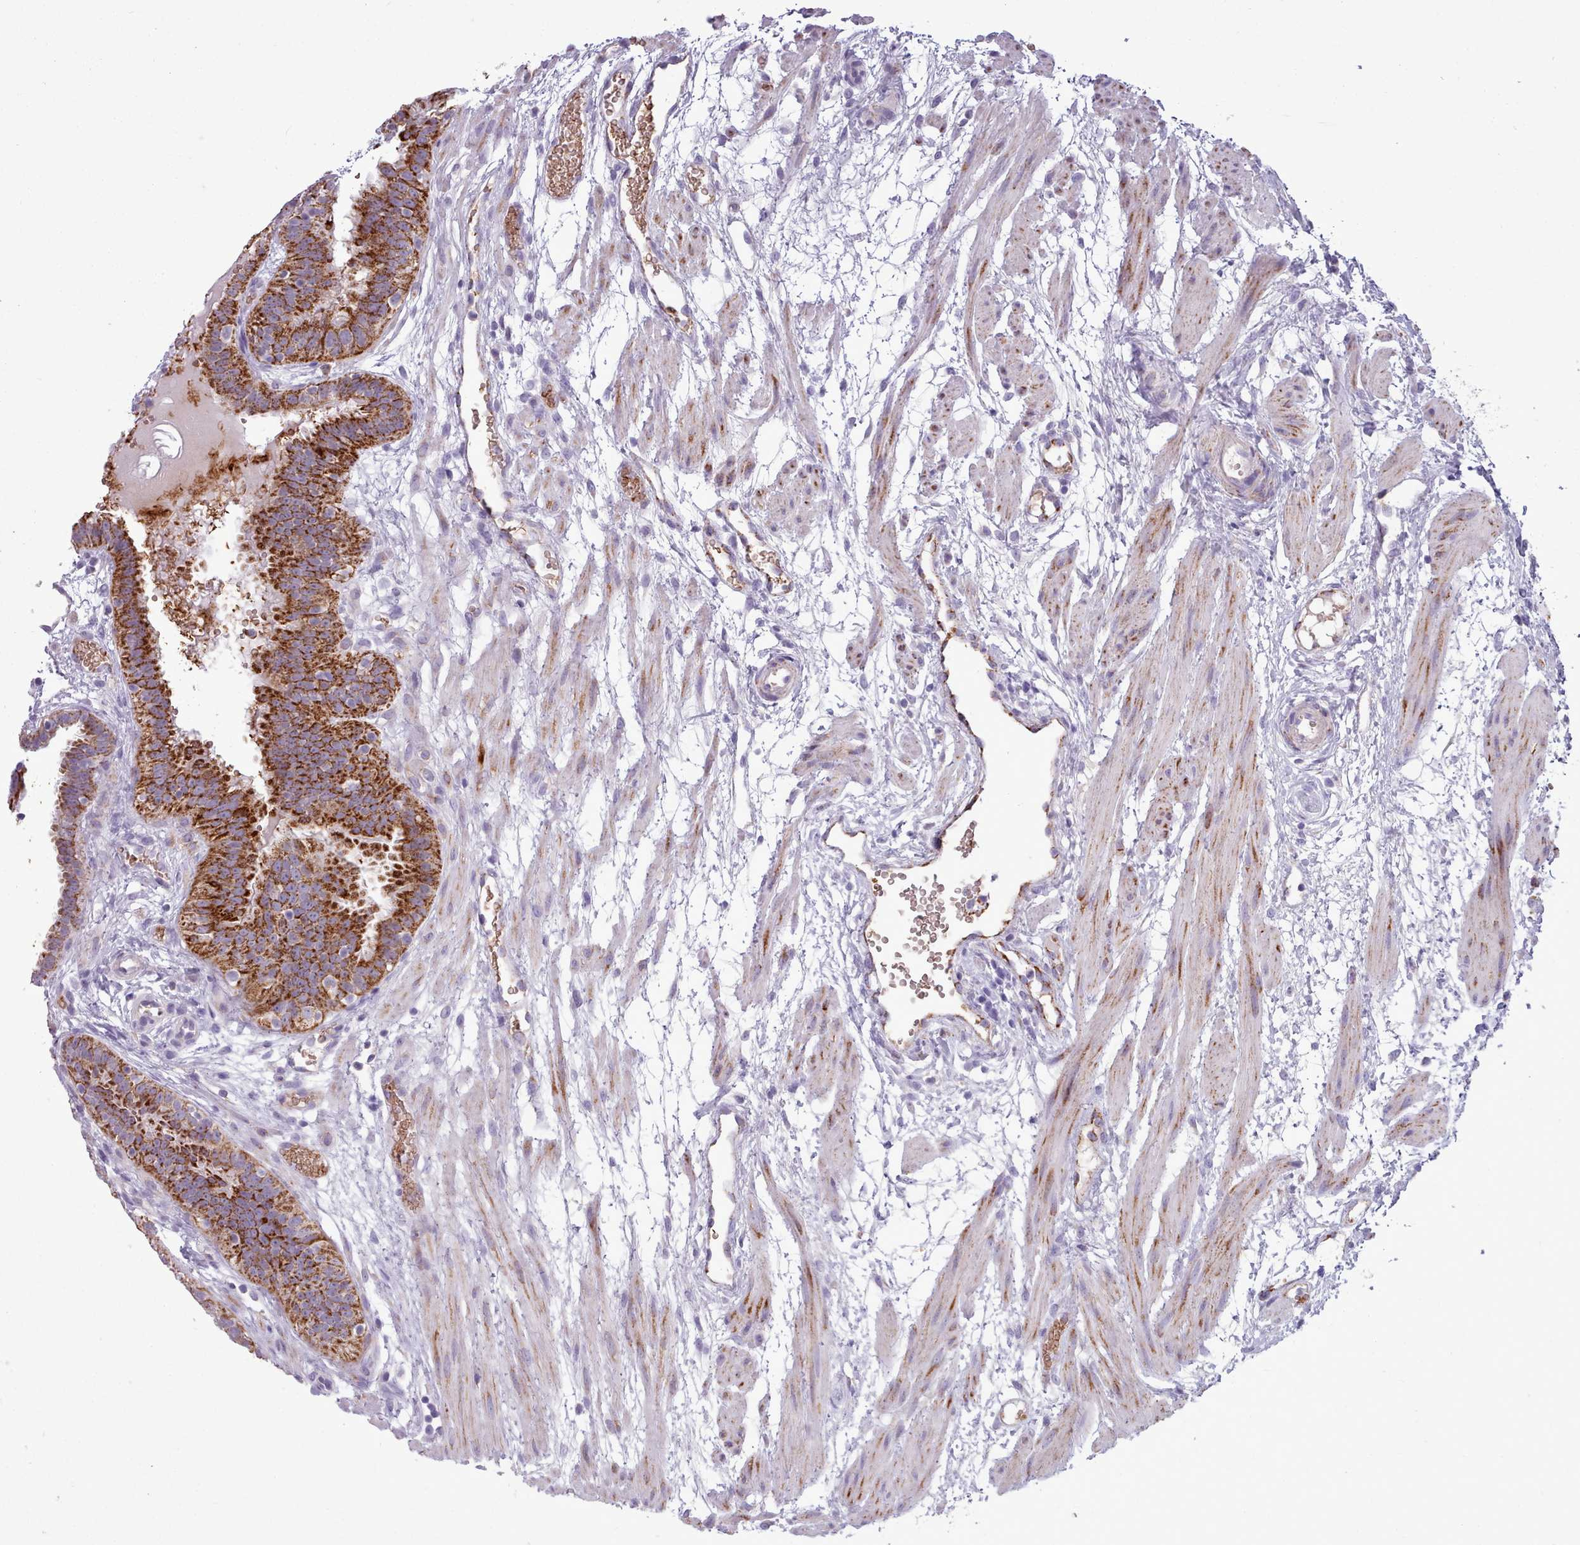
{"staining": {"intensity": "strong", "quantity": "25%-75%", "location": "cytoplasmic/membranous"}, "tissue": "fallopian tube", "cell_type": "Glandular cells", "image_type": "normal", "snomed": [{"axis": "morphology", "description": "Normal tissue, NOS"}, {"axis": "topography", "description": "Fallopian tube"}], "caption": "Normal fallopian tube exhibits strong cytoplasmic/membranous expression in about 25%-75% of glandular cells (DAB (3,3'-diaminobenzidine) IHC with brightfield microscopy, high magnification)..", "gene": "AK4P3", "patient": {"sex": "female", "age": 37}}